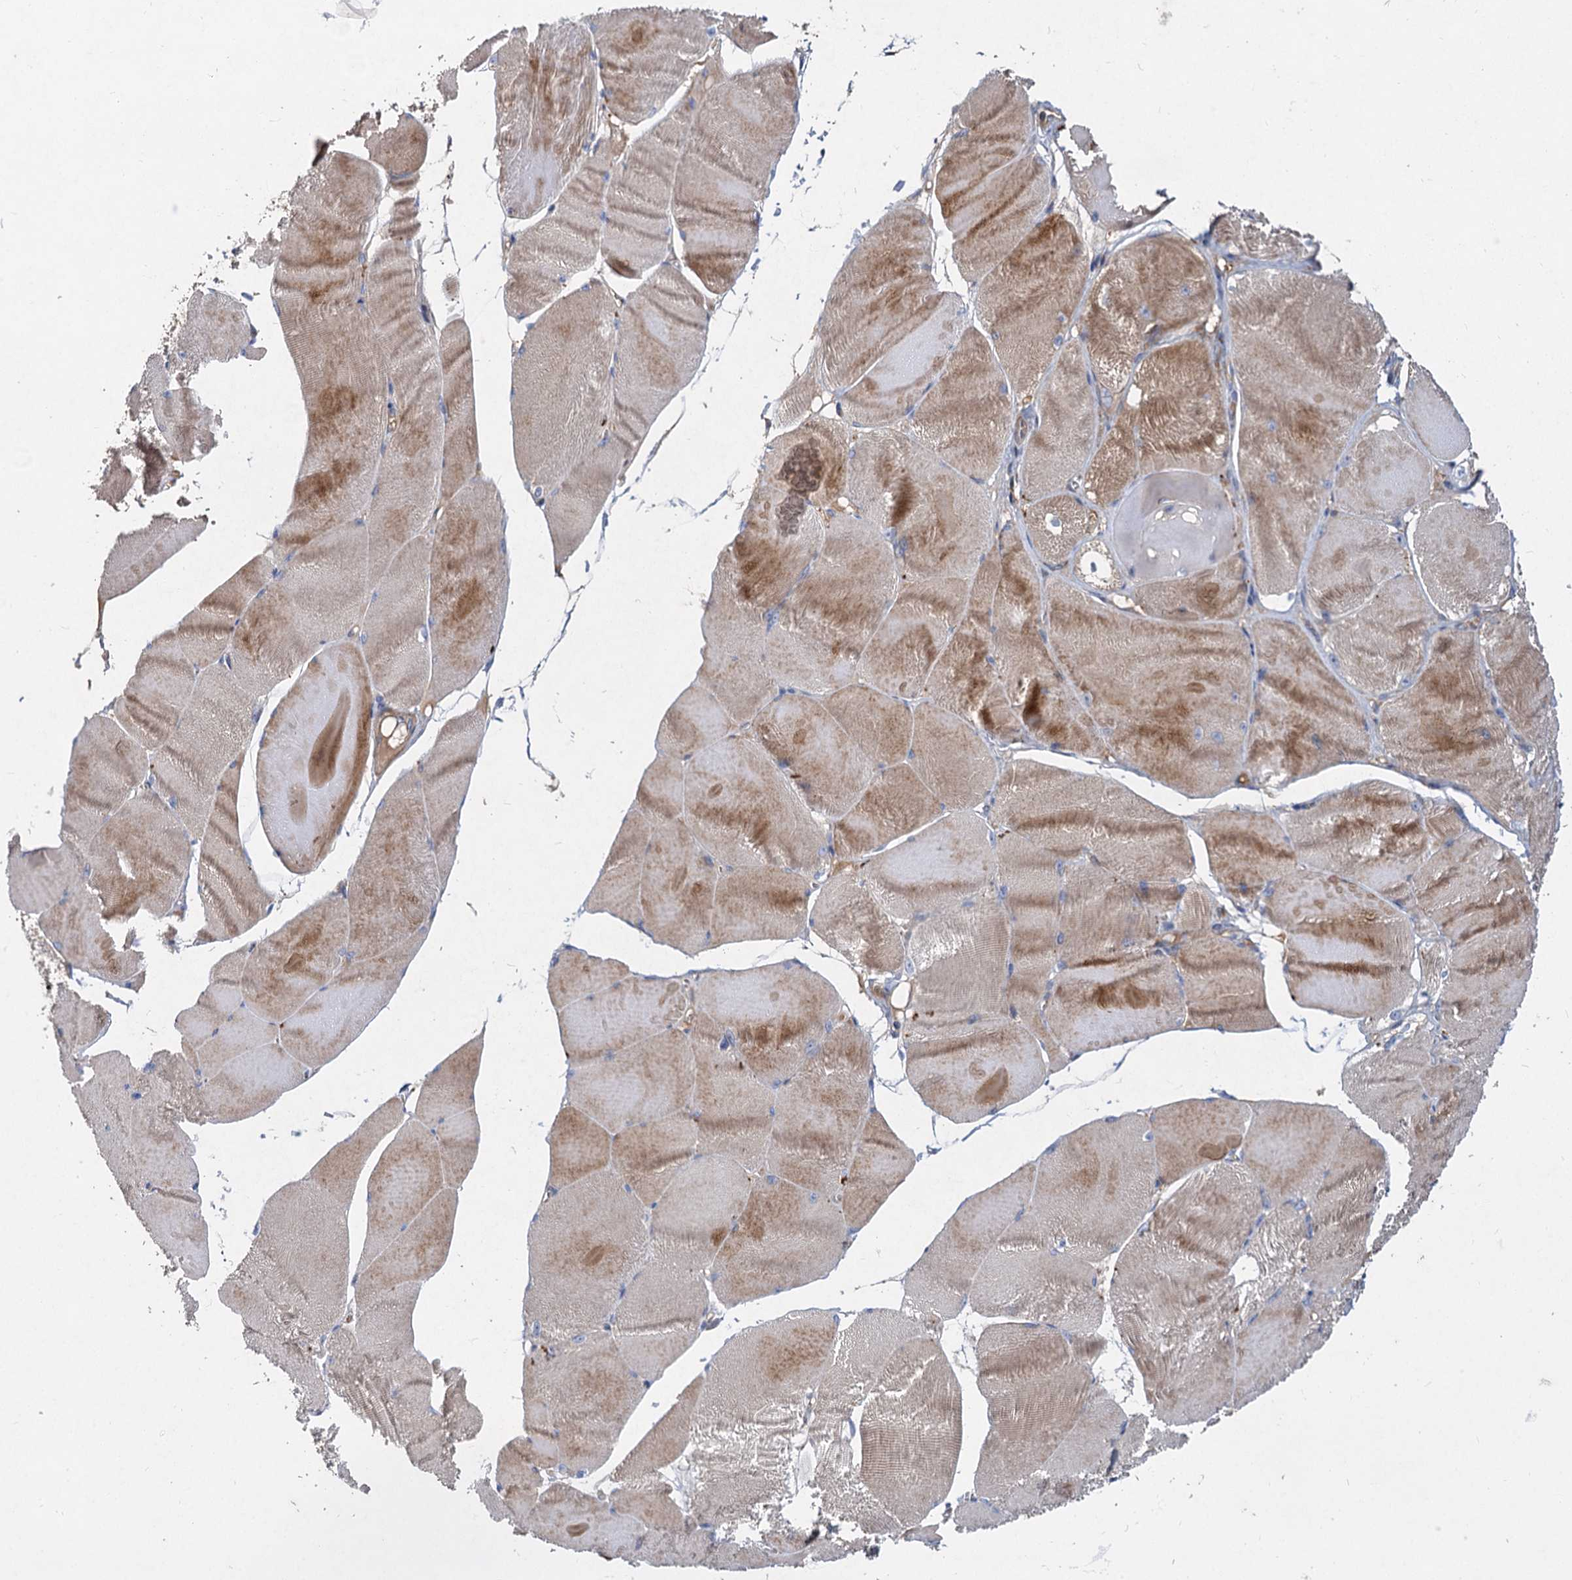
{"staining": {"intensity": "moderate", "quantity": "25%-75%", "location": "cytoplasmic/membranous"}, "tissue": "skeletal muscle", "cell_type": "Myocytes", "image_type": "normal", "snomed": [{"axis": "morphology", "description": "Normal tissue, NOS"}, {"axis": "morphology", "description": "Basal cell carcinoma"}, {"axis": "topography", "description": "Skeletal muscle"}], "caption": "Protein positivity by IHC demonstrates moderate cytoplasmic/membranous staining in about 25%-75% of myocytes in normal skeletal muscle.", "gene": "ALKBH7", "patient": {"sex": "female", "age": 64}}